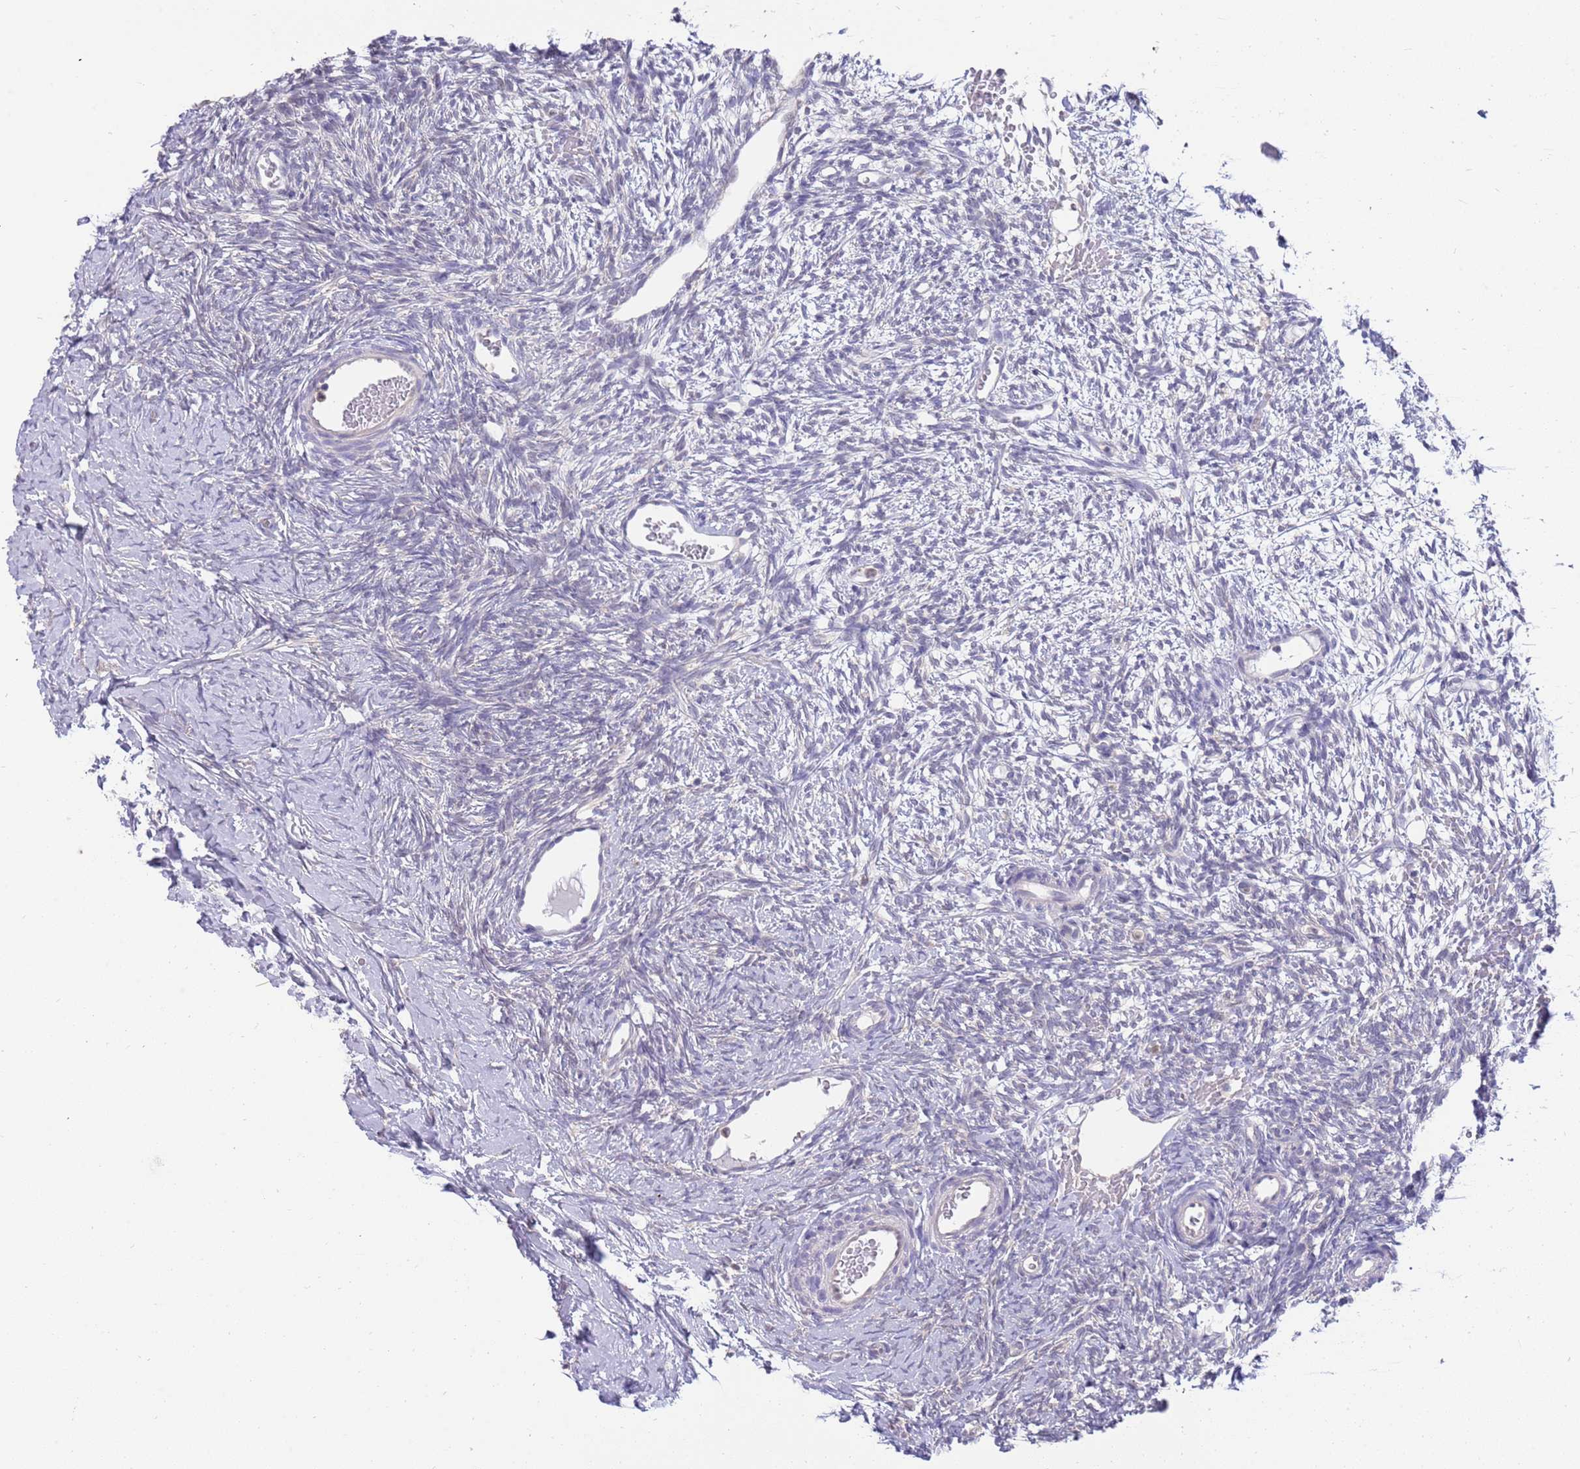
{"staining": {"intensity": "negative", "quantity": "none", "location": "none"}, "tissue": "ovary", "cell_type": "Ovarian stroma cells", "image_type": "normal", "snomed": [{"axis": "morphology", "description": "Normal tissue, NOS"}, {"axis": "topography", "description": "Ovary"}], "caption": "This is a photomicrograph of immunohistochemistry staining of unremarkable ovary, which shows no positivity in ovarian stroma cells.", "gene": "AP5S1", "patient": {"sex": "female", "age": 39}}